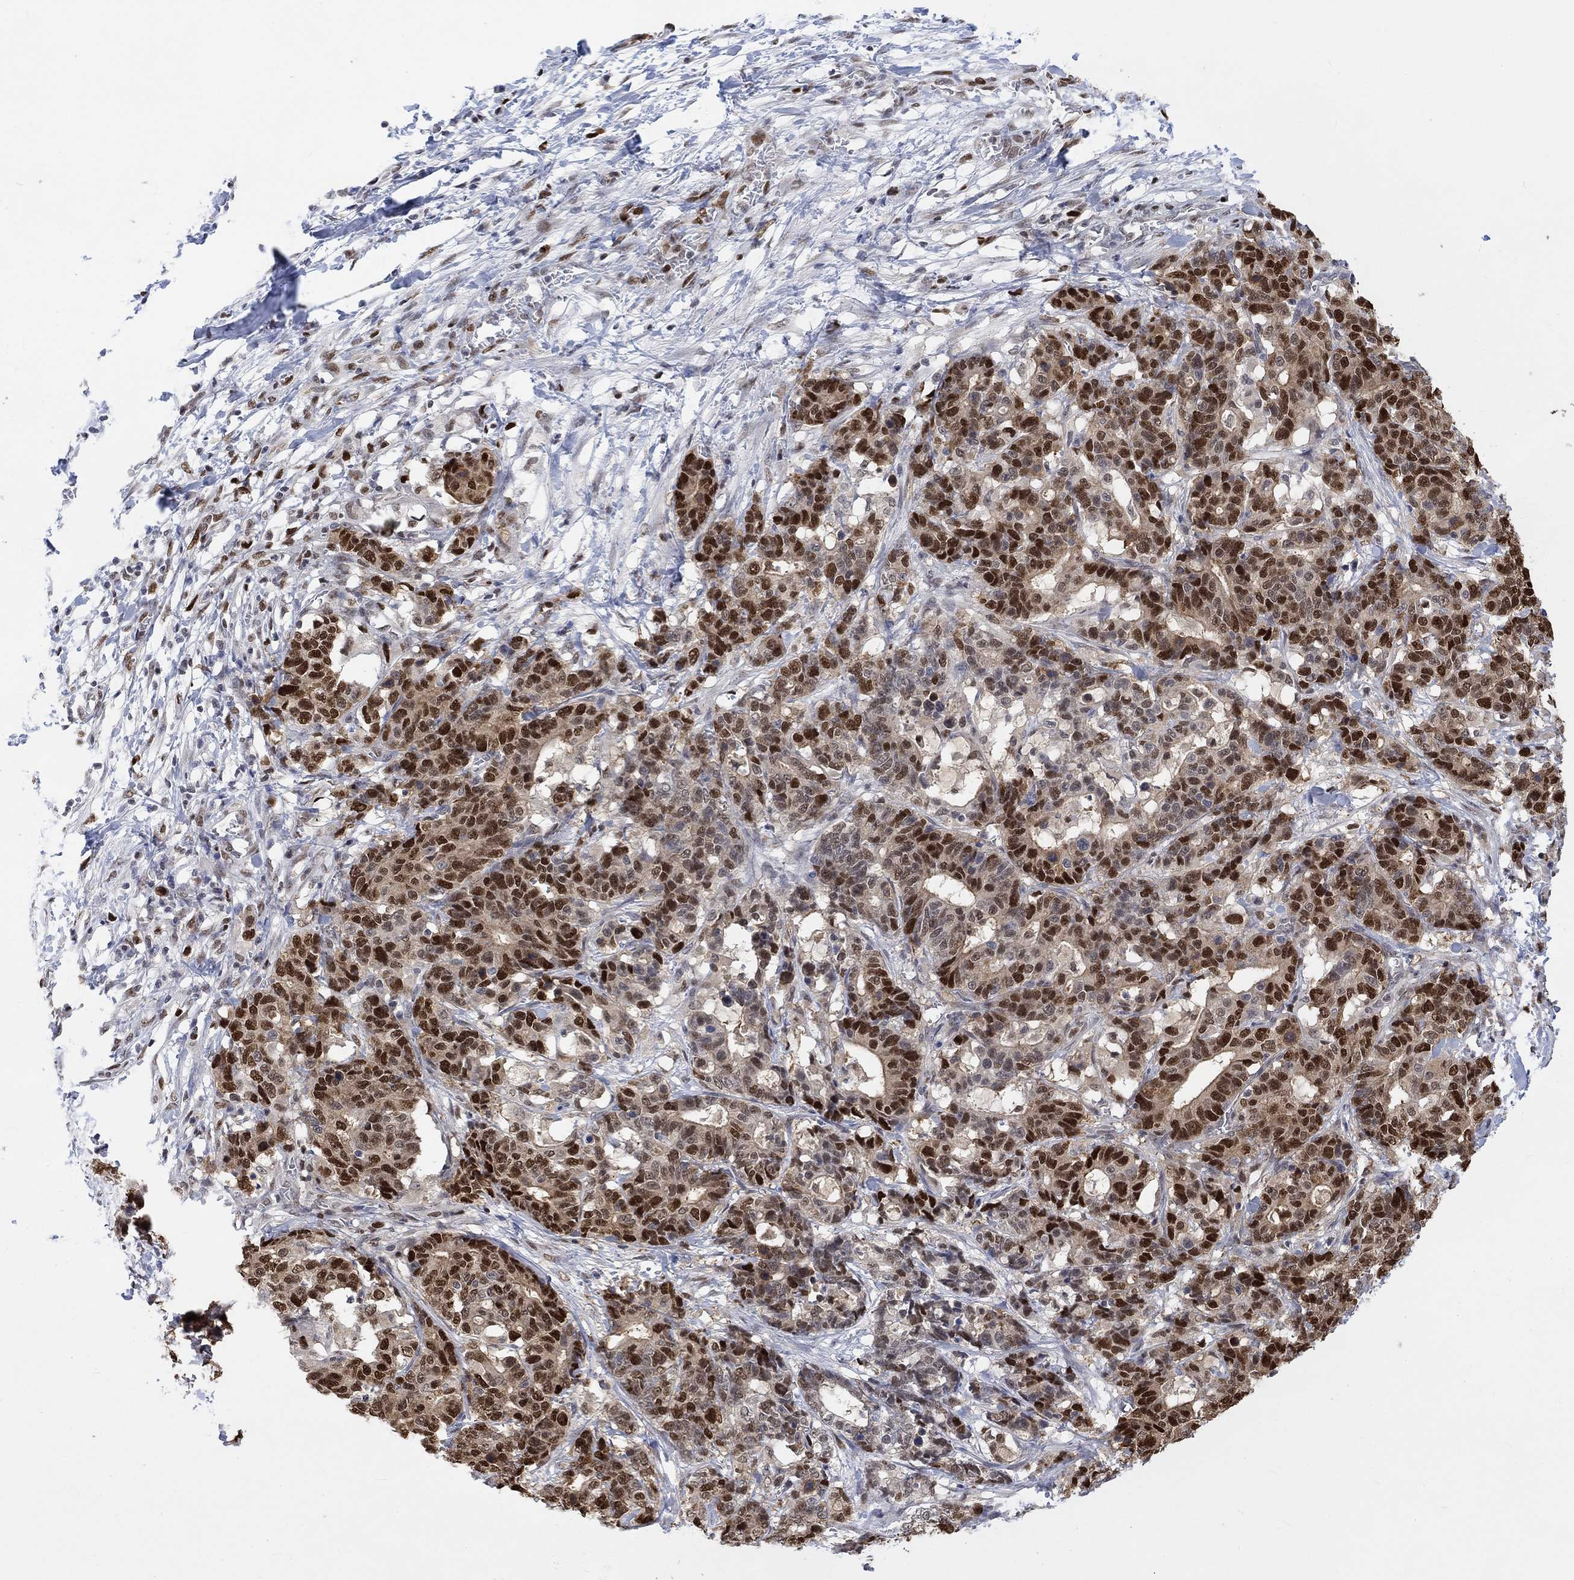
{"staining": {"intensity": "strong", "quantity": "25%-75%", "location": "nuclear"}, "tissue": "stomach cancer", "cell_type": "Tumor cells", "image_type": "cancer", "snomed": [{"axis": "morphology", "description": "Normal tissue, NOS"}, {"axis": "morphology", "description": "Adenocarcinoma, NOS"}, {"axis": "topography", "description": "Stomach"}], "caption": "Stomach cancer (adenocarcinoma) stained with IHC displays strong nuclear positivity in approximately 25%-75% of tumor cells.", "gene": "RAD54L2", "patient": {"sex": "female", "age": 64}}